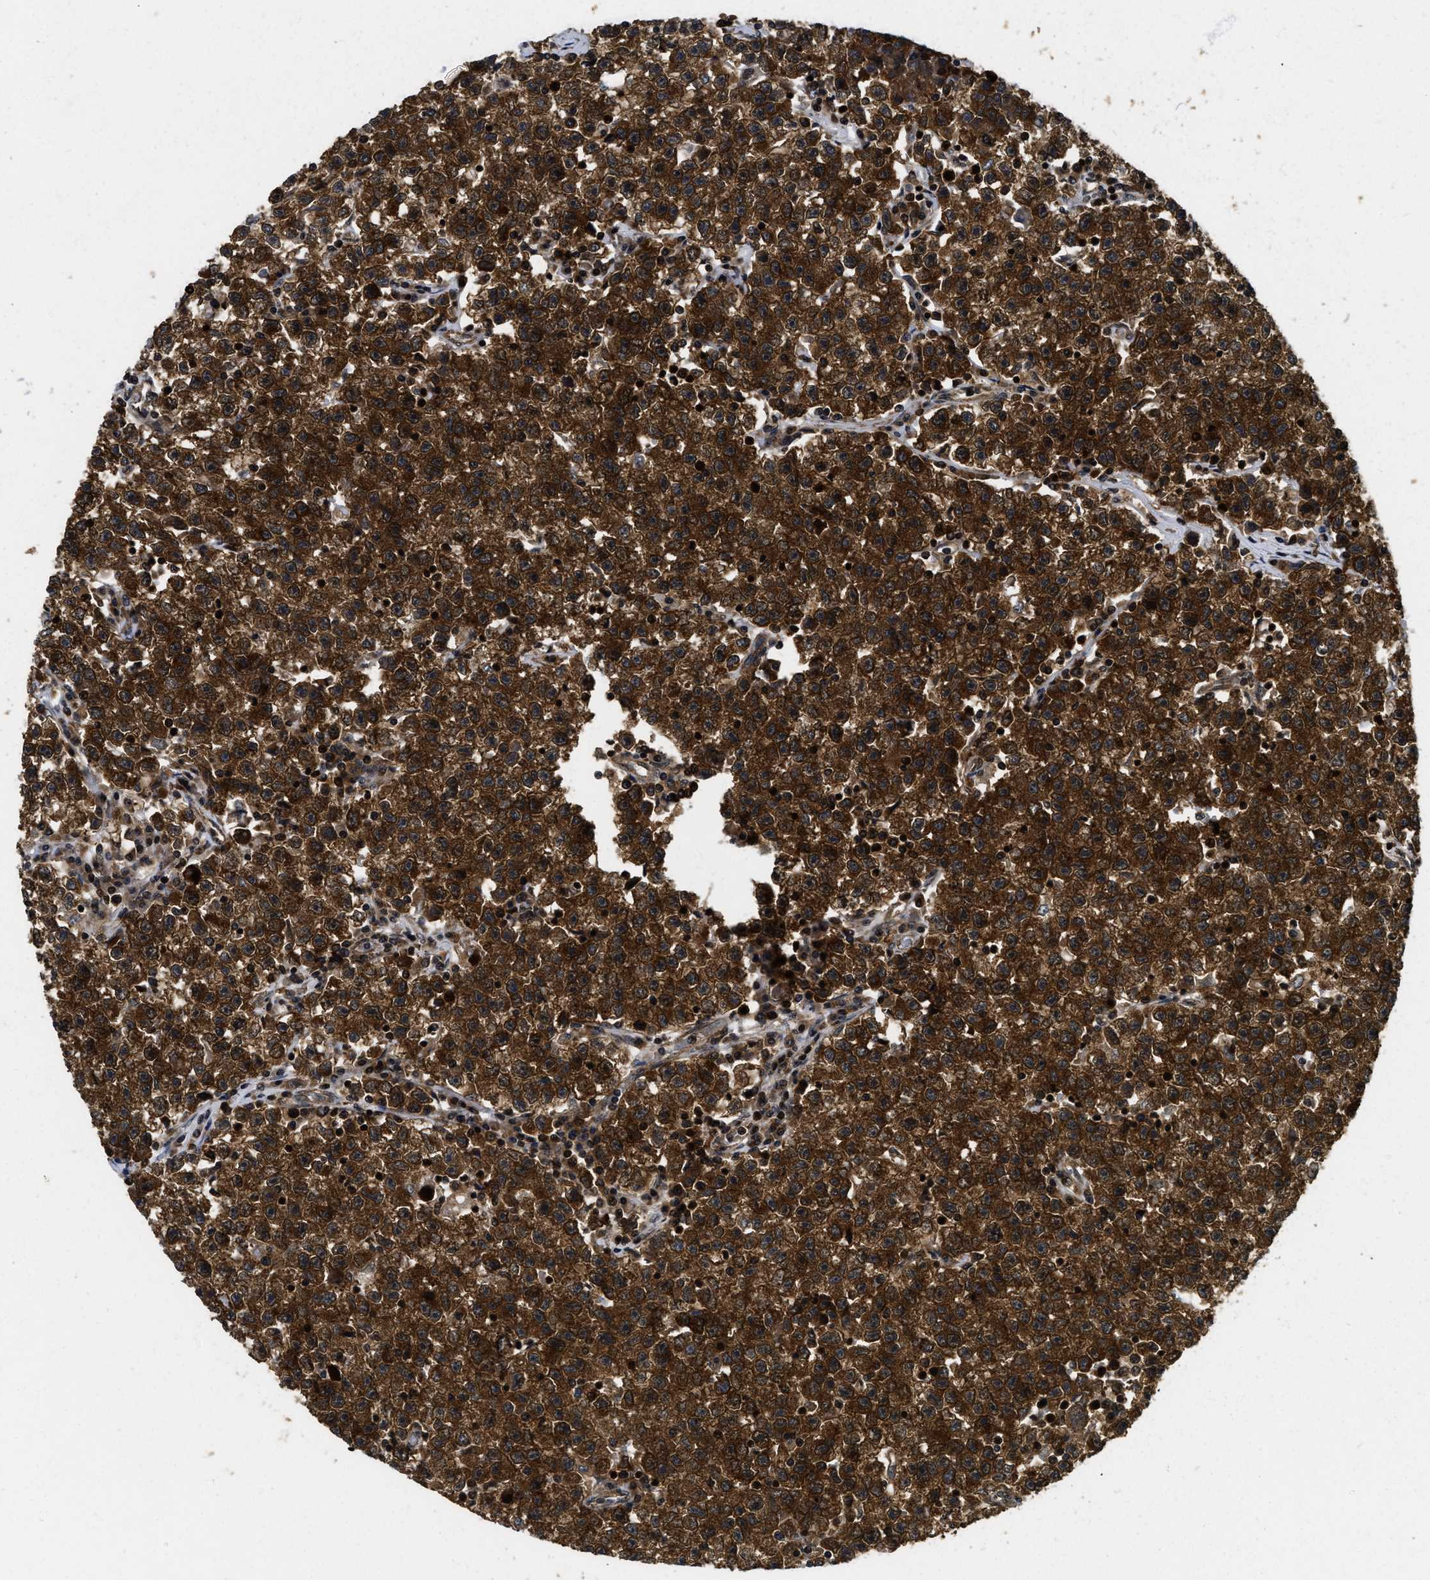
{"staining": {"intensity": "strong", "quantity": ">75%", "location": "cytoplasmic/membranous"}, "tissue": "testis cancer", "cell_type": "Tumor cells", "image_type": "cancer", "snomed": [{"axis": "morphology", "description": "Seminoma, NOS"}, {"axis": "topography", "description": "Testis"}], "caption": "Protein expression analysis of human testis seminoma reveals strong cytoplasmic/membranous expression in about >75% of tumor cells. The staining was performed using DAB (3,3'-diaminobenzidine), with brown indicating positive protein expression. Nuclei are stained blue with hematoxylin.", "gene": "ADSL", "patient": {"sex": "male", "age": 22}}